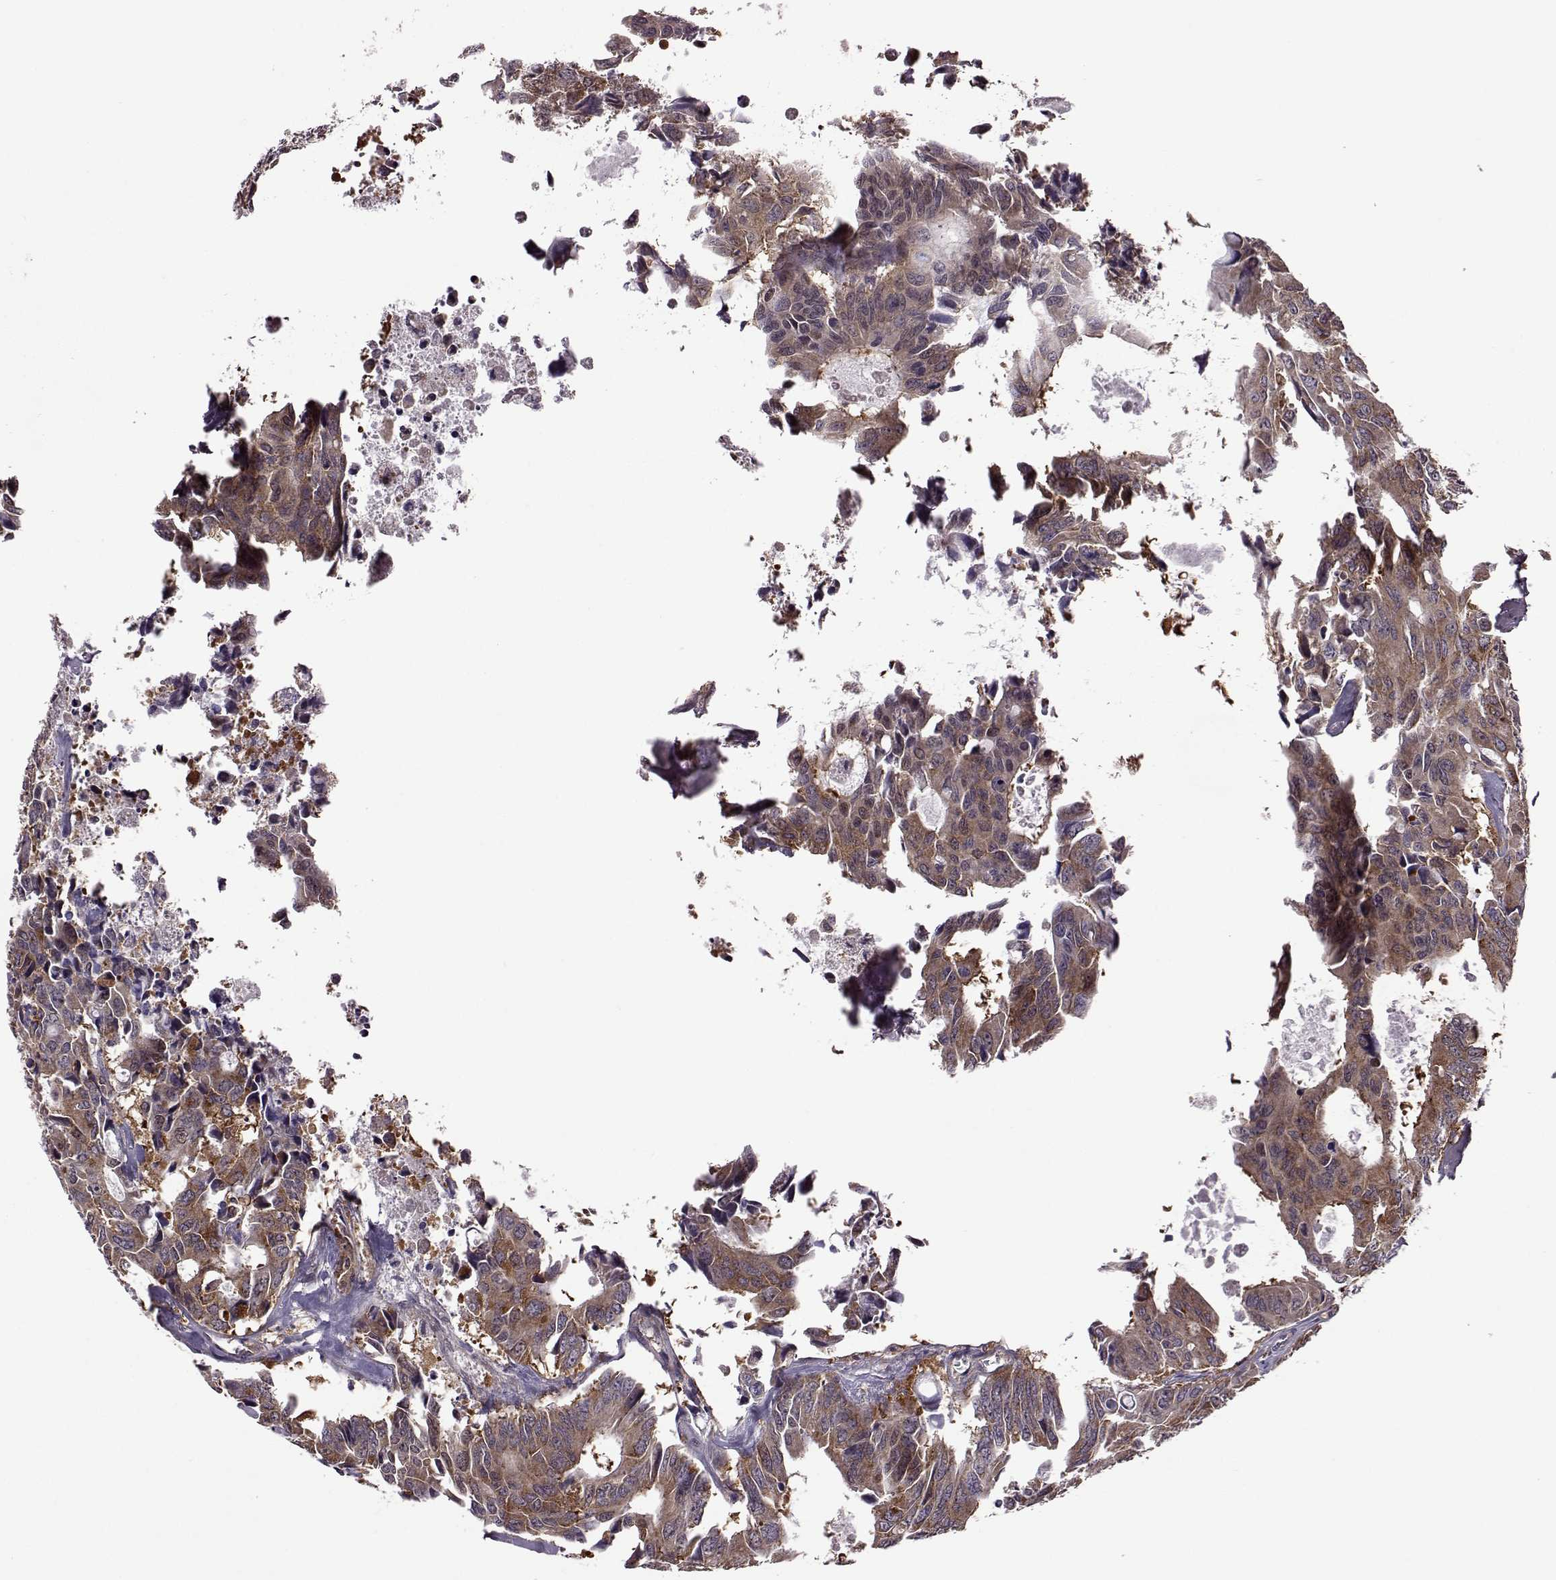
{"staining": {"intensity": "strong", "quantity": ">75%", "location": "cytoplasmic/membranous"}, "tissue": "colorectal cancer", "cell_type": "Tumor cells", "image_type": "cancer", "snomed": [{"axis": "morphology", "description": "Adenocarcinoma, NOS"}, {"axis": "topography", "description": "Rectum"}], "caption": "The immunohistochemical stain labels strong cytoplasmic/membranous staining in tumor cells of colorectal cancer tissue.", "gene": "URI1", "patient": {"sex": "male", "age": 76}}